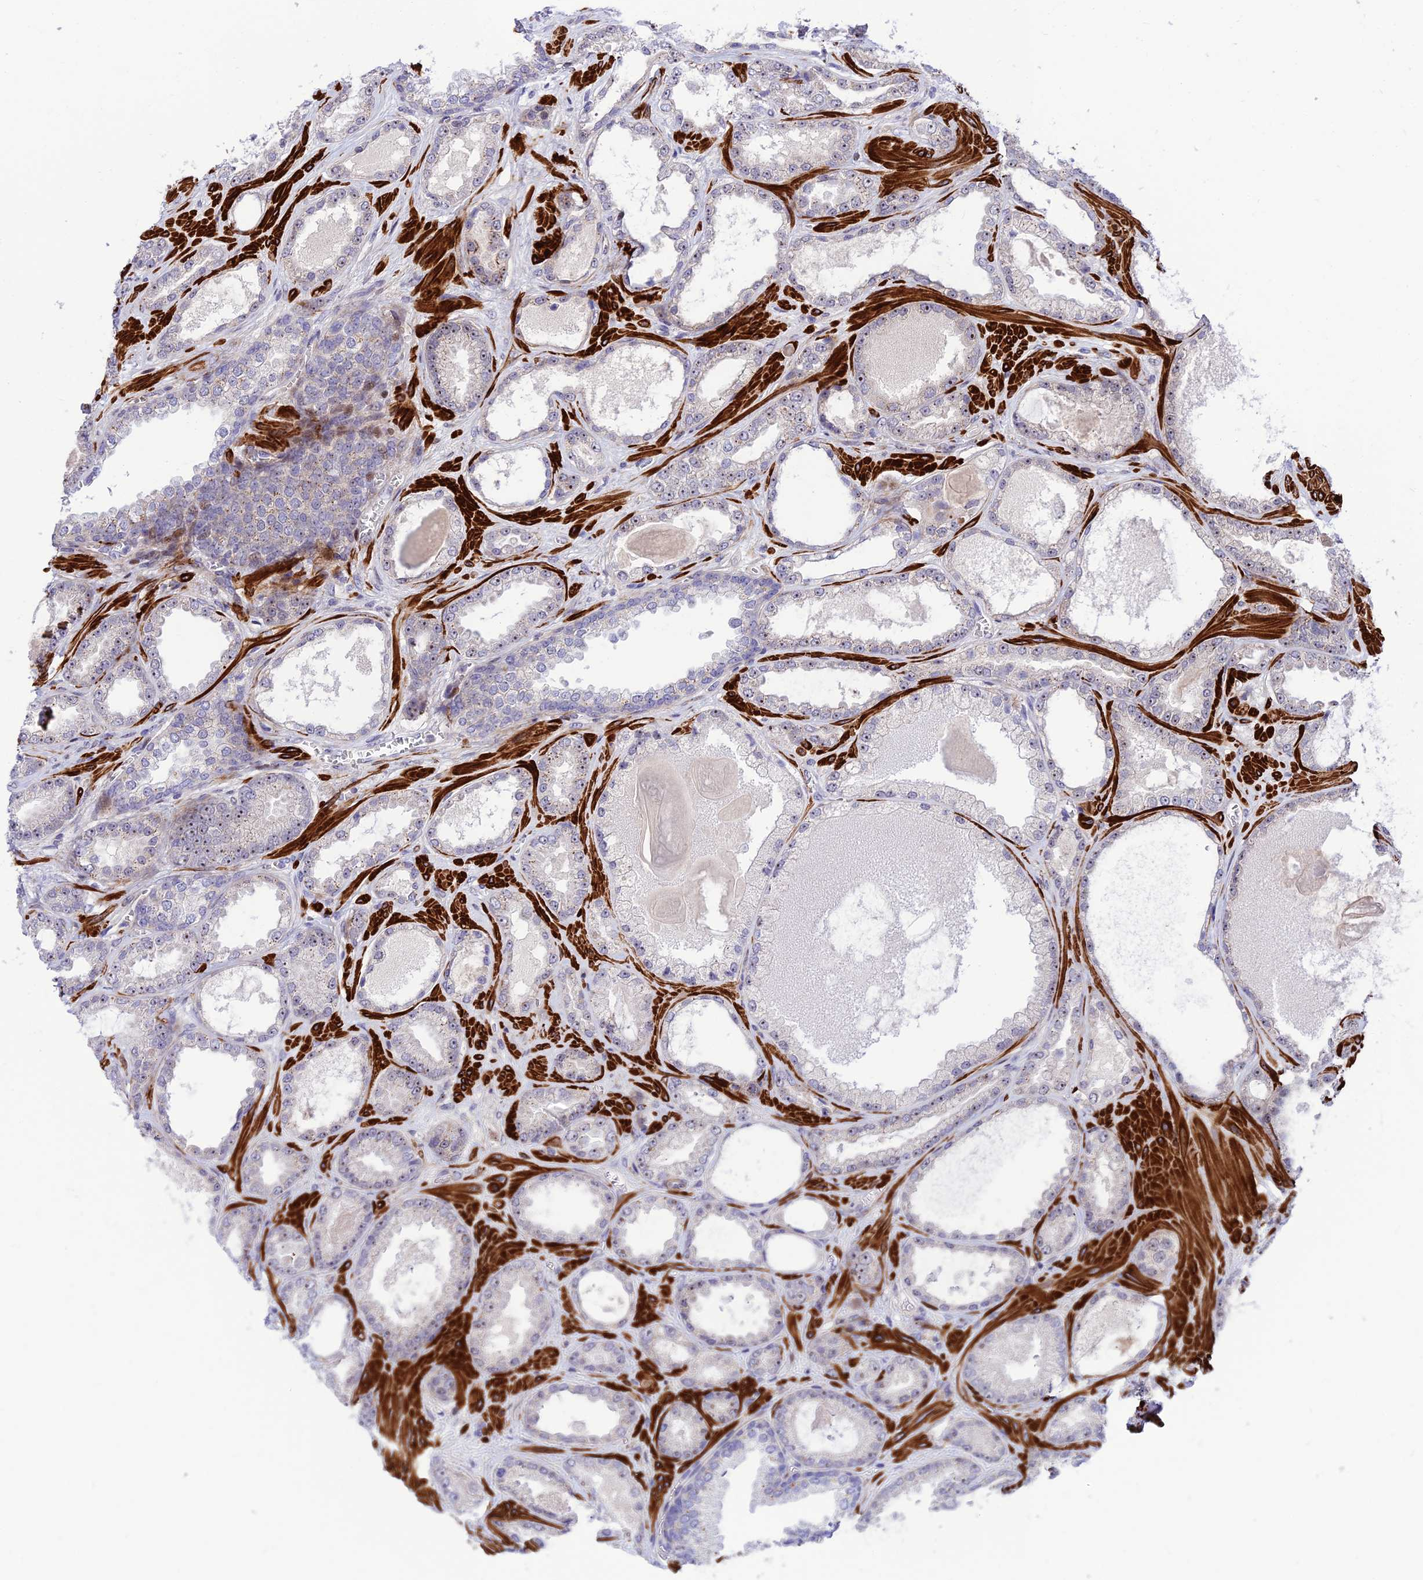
{"staining": {"intensity": "weak", "quantity": "<25%", "location": "nuclear"}, "tissue": "prostate cancer", "cell_type": "Tumor cells", "image_type": "cancer", "snomed": [{"axis": "morphology", "description": "Adenocarcinoma, Low grade"}, {"axis": "topography", "description": "Prostate"}], "caption": "Image shows no protein staining in tumor cells of prostate cancer tissue. (Stains: DAB immunohistochemistry (IHC) with hematoxylin counter stain, Microscopy: brightfield microscopy at high magnification).", "gene": "KBTBD7", "patient": {"sex": "male", "age": 57}}